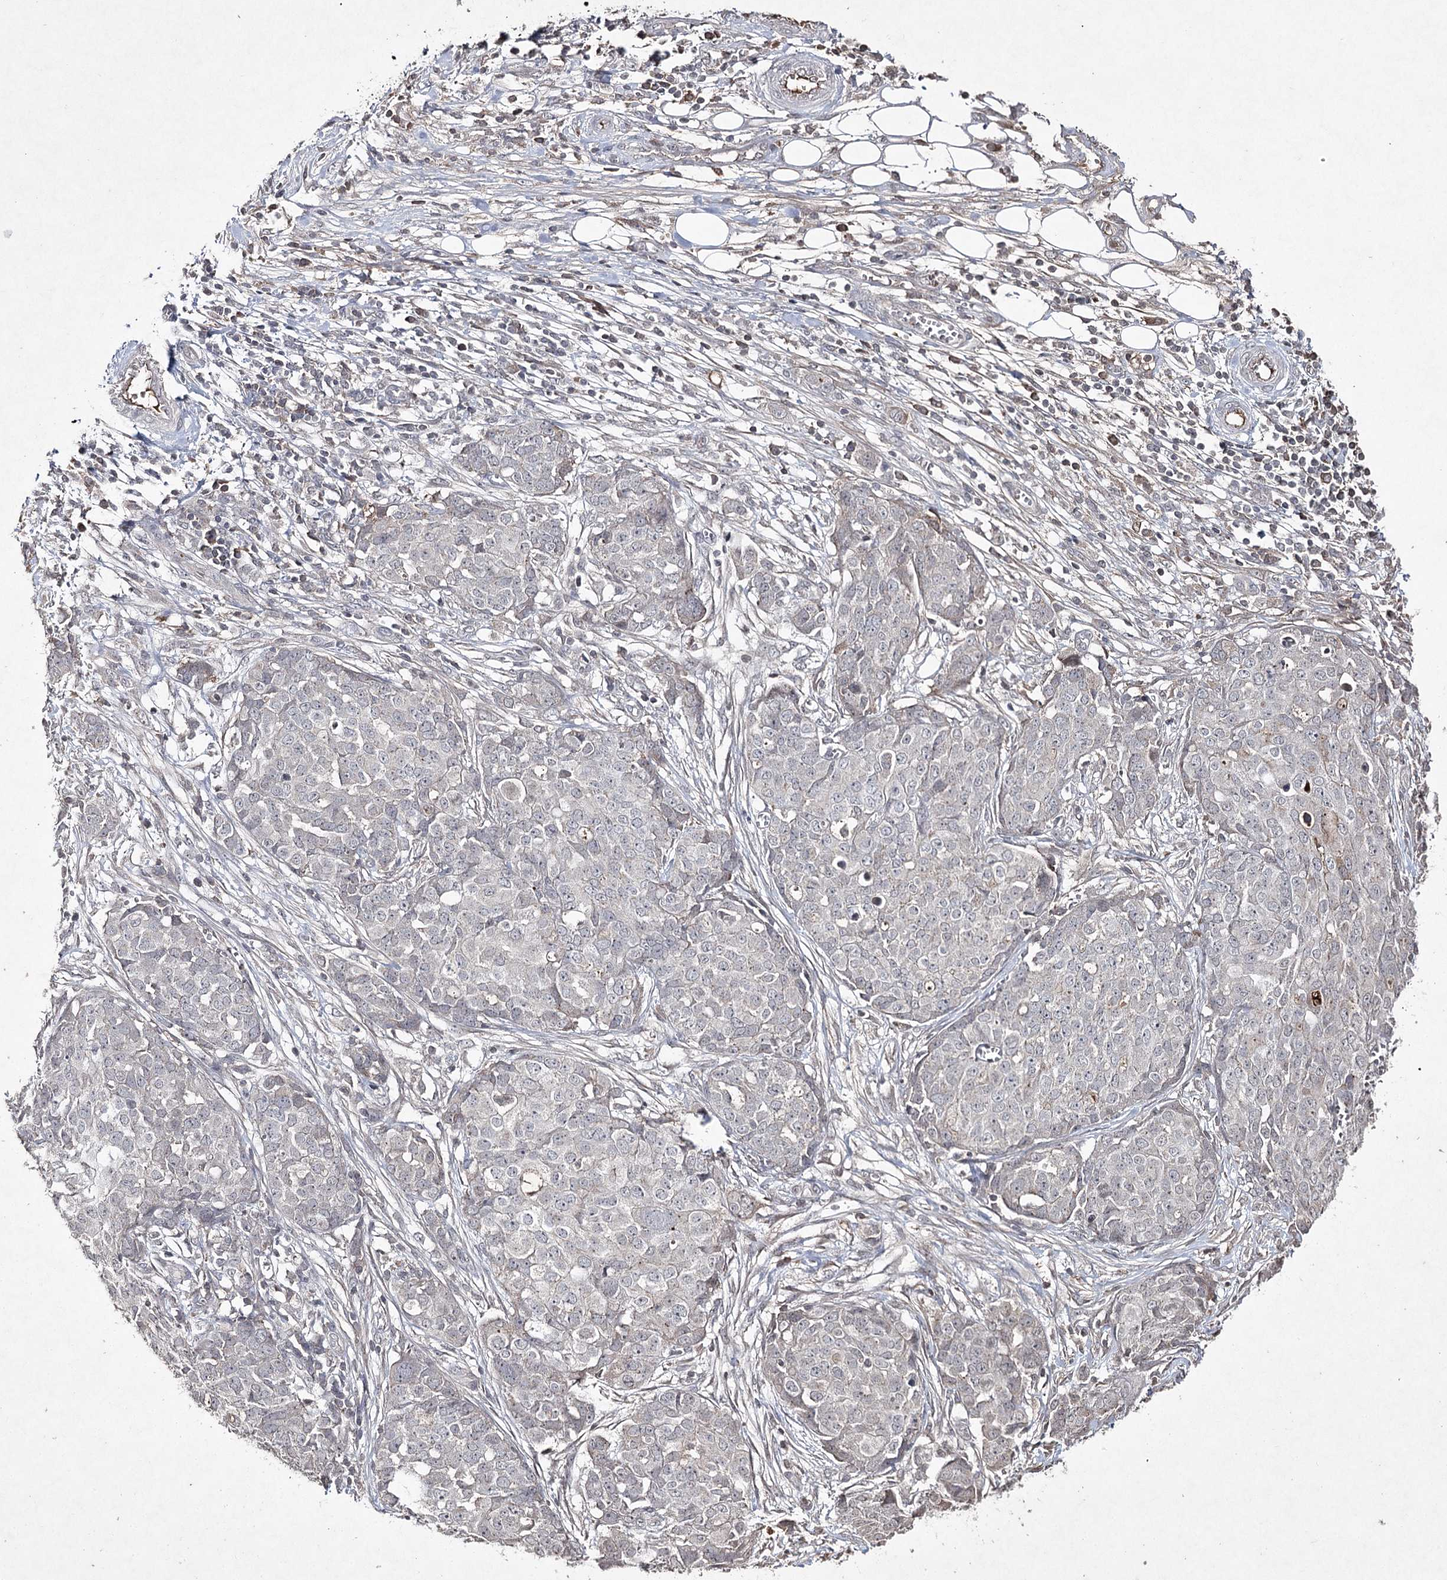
{"staining": {"intensity": "negative", "quantity": "none", "location": "none"}, "tissue": "ovarian cancer", "cell_type": "Tumor cells", "image_type": "cancer", "snomed": [{"axis": "morphology", "description": "Cystadenocarcinoma, serous, NOS"}, {"axis": "topography", "description": "Soft tissue"}, {"axis": "topography", "description": "Ovary"}], "caption": "IHC micrograph of human serous cystadenocarcinoma (ovarian) stained for a protein (brown), which displays no expression in tumor cells. The staining was performed using DAB (3,3'-diaminobenzidine) to visualize the protein expression in brown, while the nuclei were stained in blue with hematoxylin (Magnification: 20x).", "gene": "SYNGR3", "patient": {"sex": "female", "age": 57}}